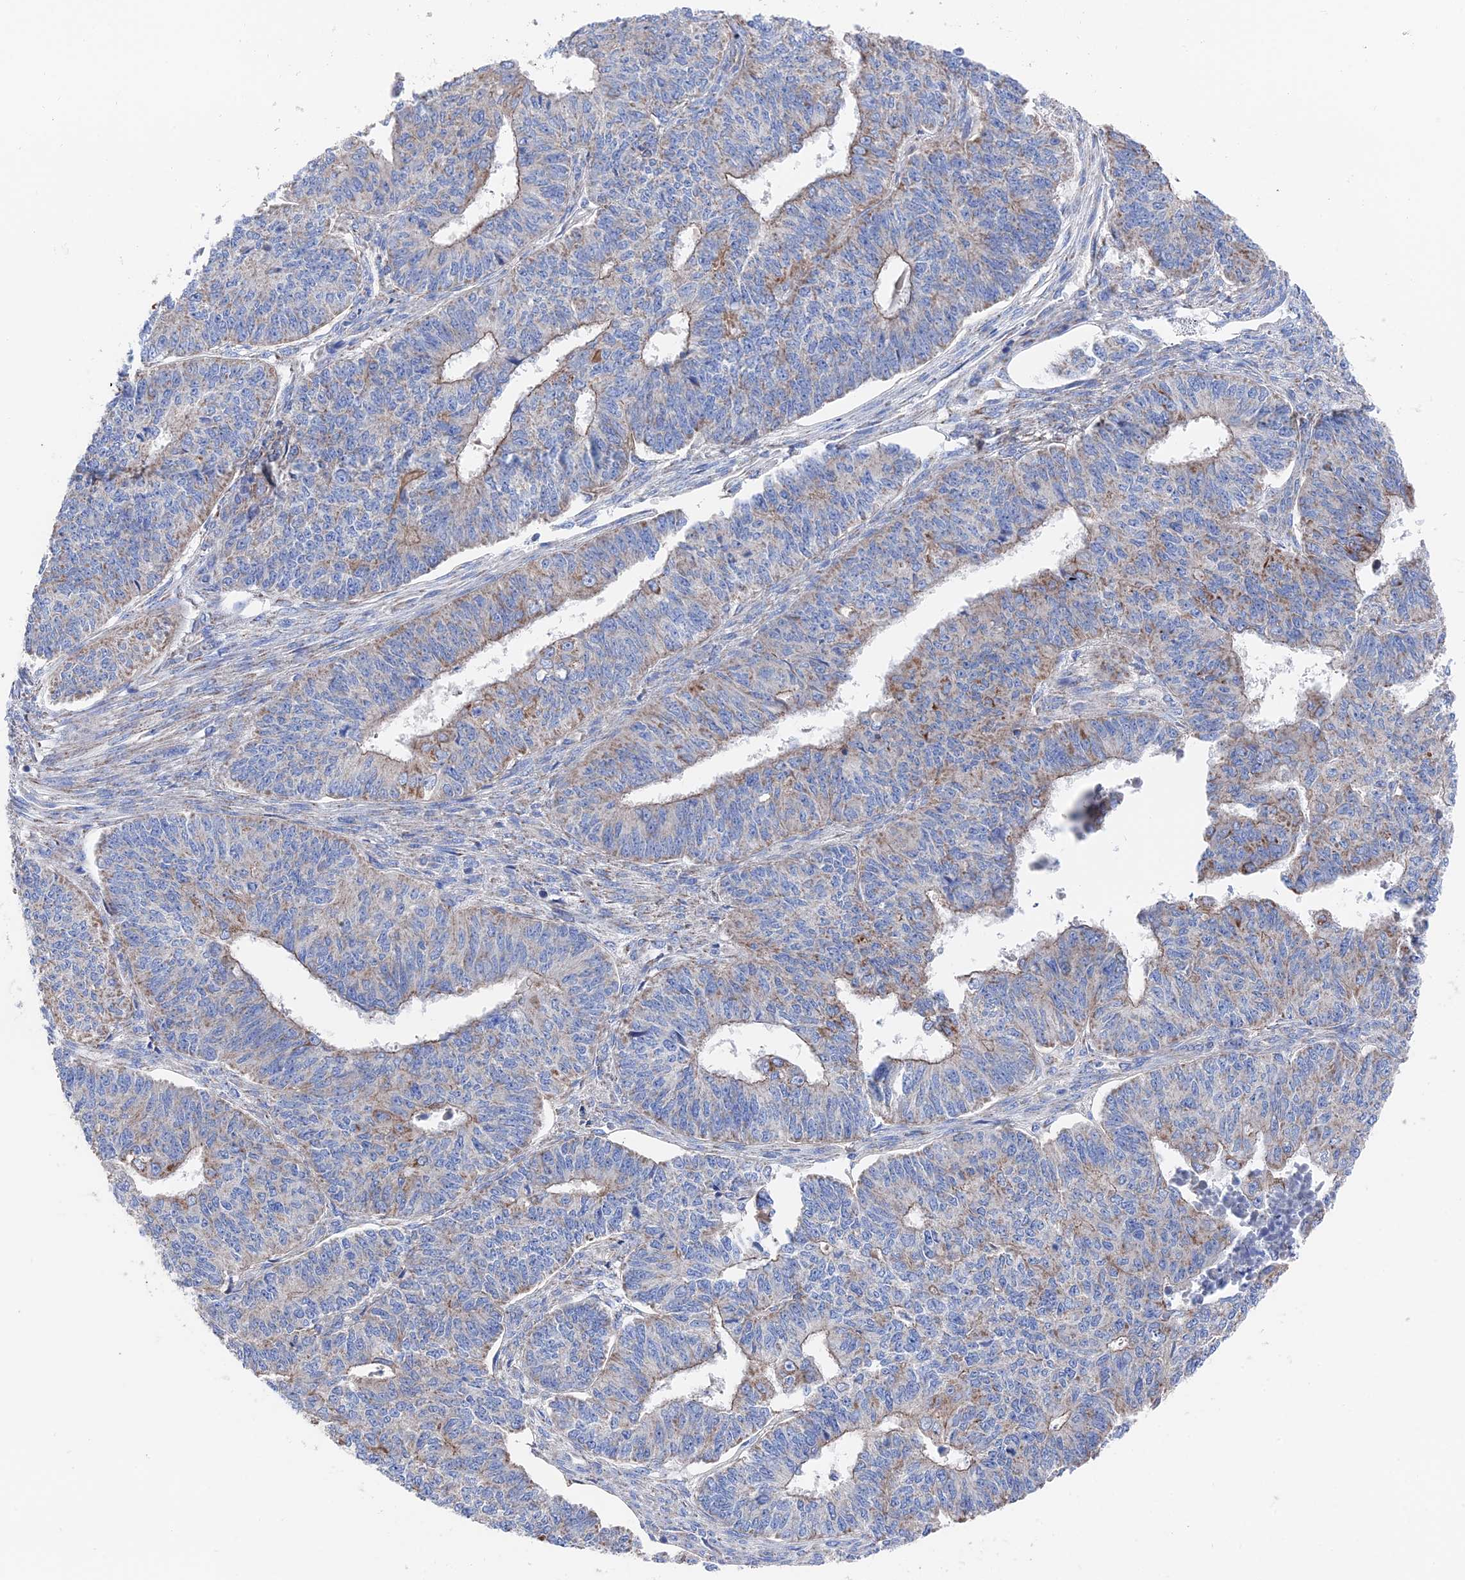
{"staining": {"intensity": "moderate", "quantity": "<25%", "location": "cytoplasmic/membranous"}, "tissue": "endometrial cancer", "cell_type": "Tumor cells", "image_type": "cancer", "snomed": [{"axis": "morphology", "description": "Adenocarcinoma, NOS"}, {"axis": "topography", "description": "Endometrium"}], "caption": "Immunohistochemical staining of human endometrial adenocarcinoma displays moderate cytoplasmic/membranous protein positivity in about <25% of tumor cells. Nuclei are stained in blue.", "gene": "IFT80", "patient": {"sex": "female", "age": 32}}